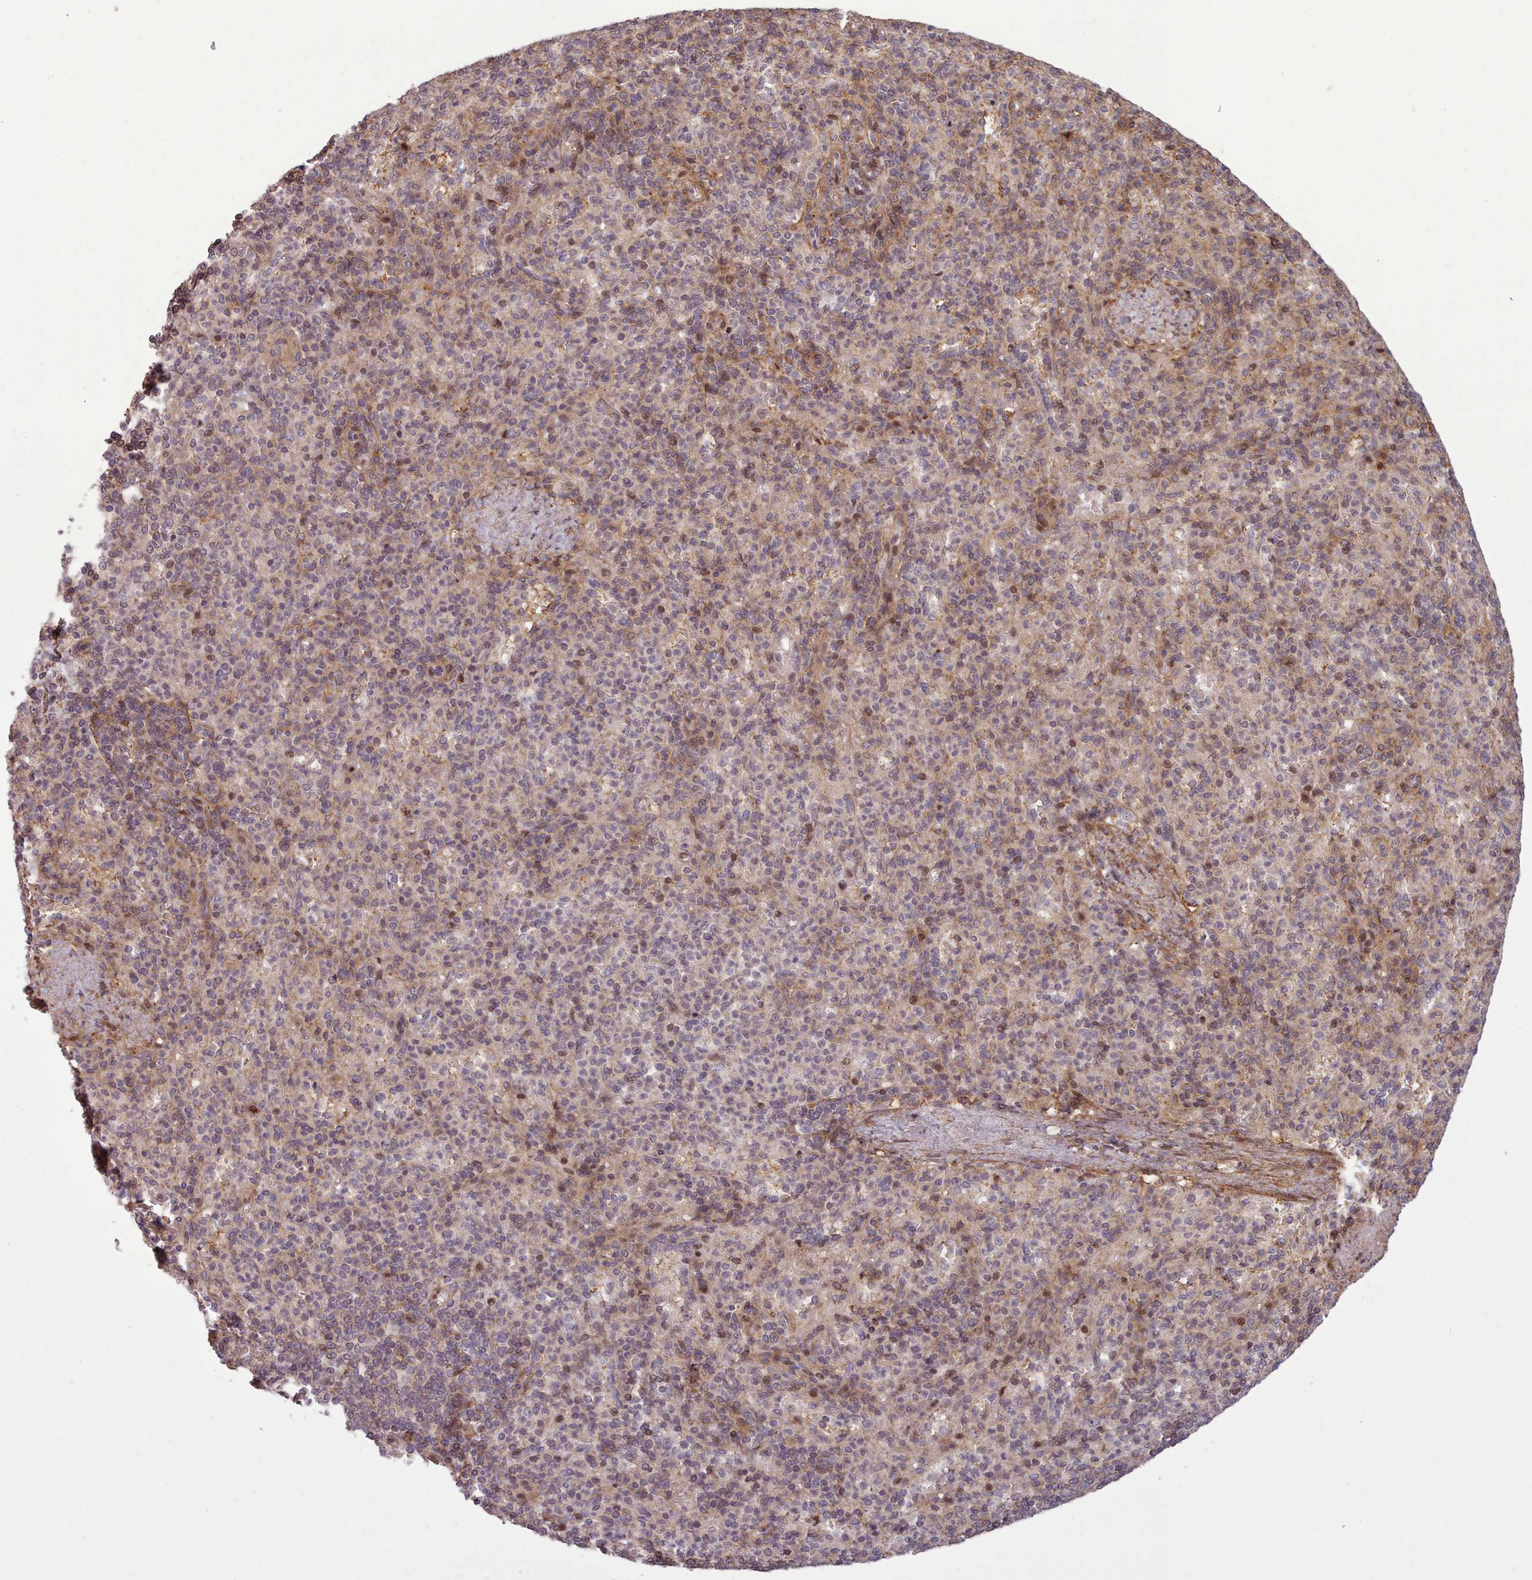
{"staining": {"intensity": "moderate", "quantity": "25%-75%", "location": "cytoplasmic/membranous,nuclear"}, "tissue": "spleen", "cell_type": "Cells in red pulp", "image_type": "normal", "snomed": [{"axis": "morphology", "description": "Normal tissue, NOS"}, {"axis": "topography", "description": "Spleen"}], "caption": "Cells in red pulp exhibit moderate cytoplasmic/membranous,nuclear staining in approximately 25%-75% of cells in unremarkable spleen.", "gene": "NLRP7", "patient": {"sex": "female", "age": 74}}